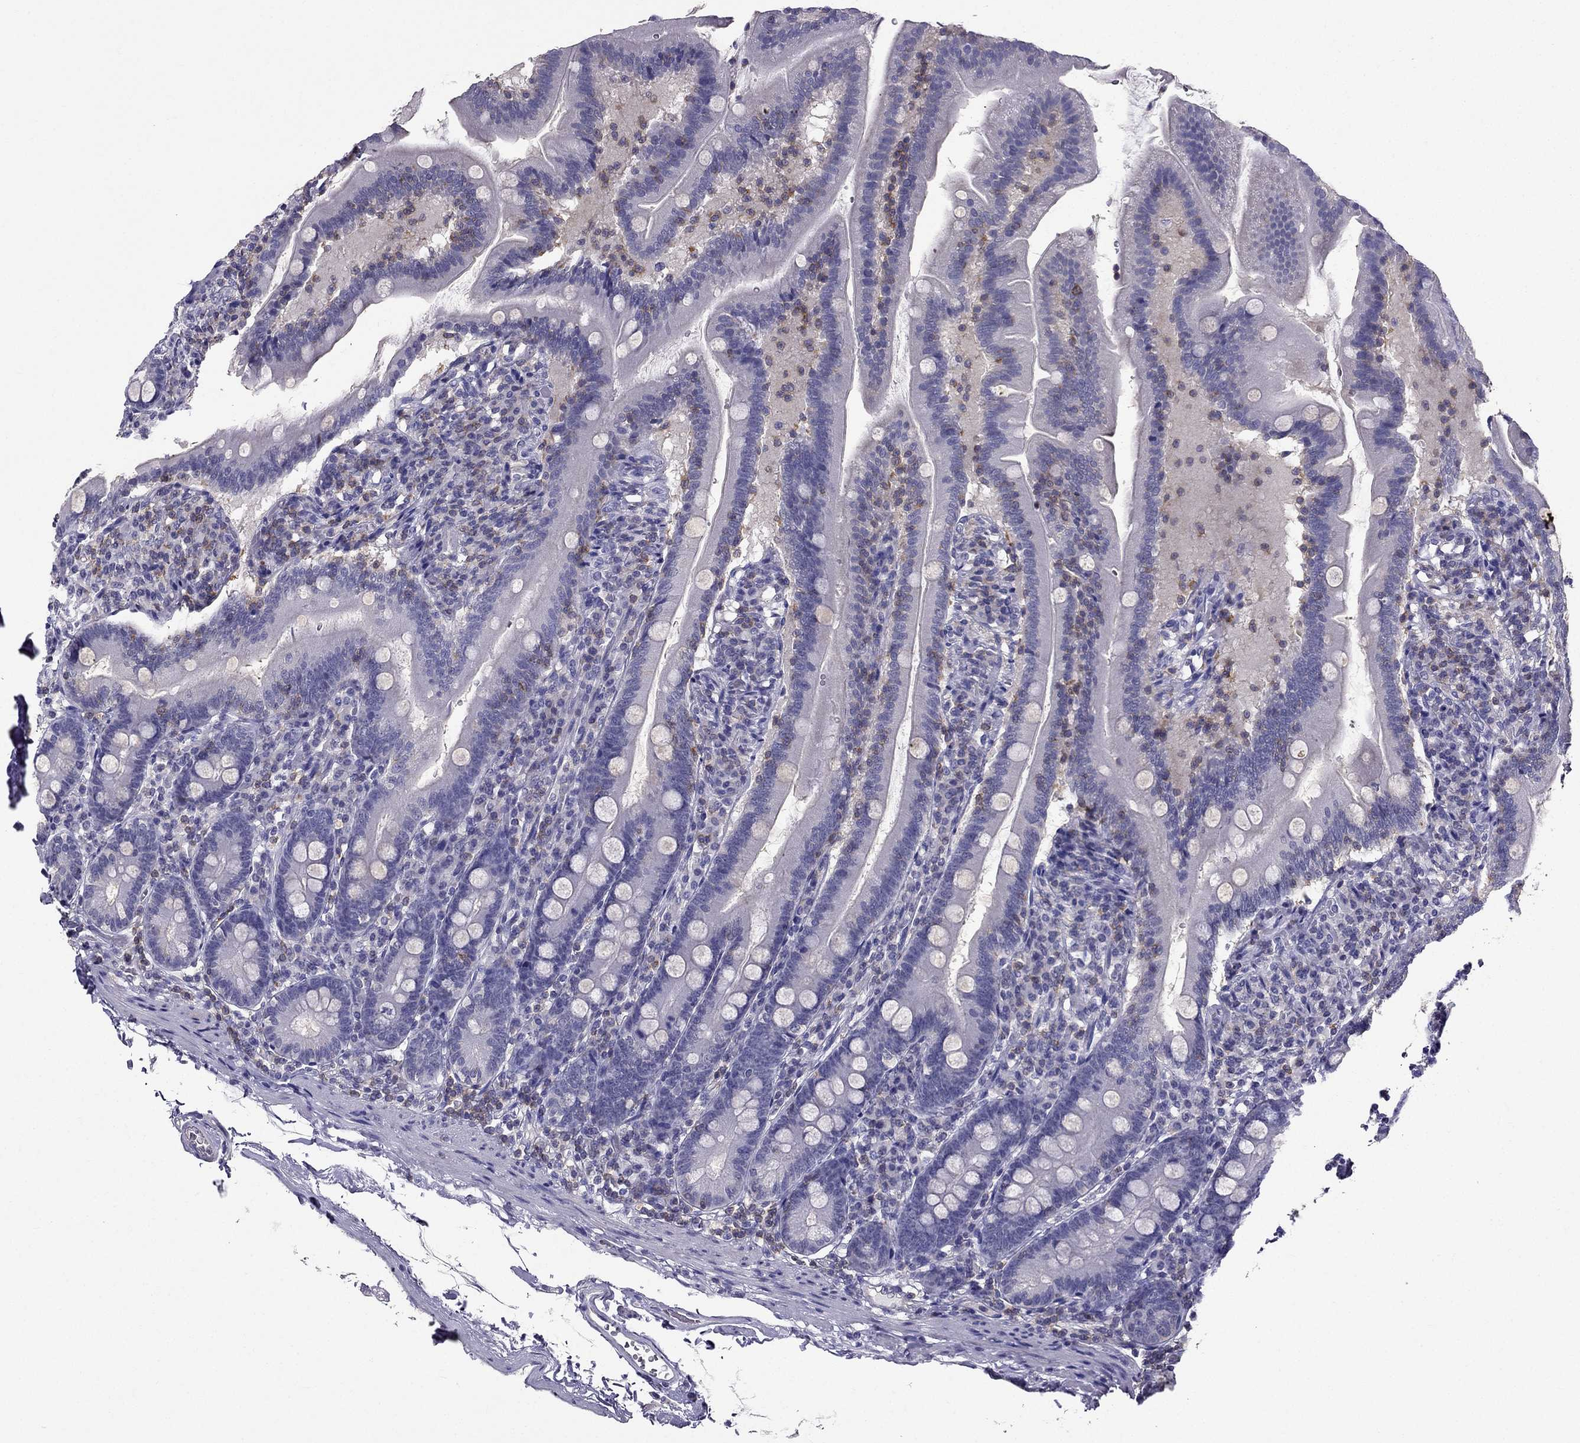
{"staining": {"intensity": "weak", "quantity": "<25%", "location": "cytoplasmic/membranous"}, "tissue": "duodenum", "cell_type": "Glandular cells", "image_type": "normal", "snomed": [{"axis": "morphology", "description": "Normal tissue, NOS"}, {"axis": "topography", "description": "Duodenum"}], "caption": "This histopathology image is of normal duodenum stained with immunohistochemistry to label a protein in brown with the nuclei are counter-stained blue. There is no expression in glandular cells.", "gene": "AAK1", "patient": {"sex": "female", "age": 67}}